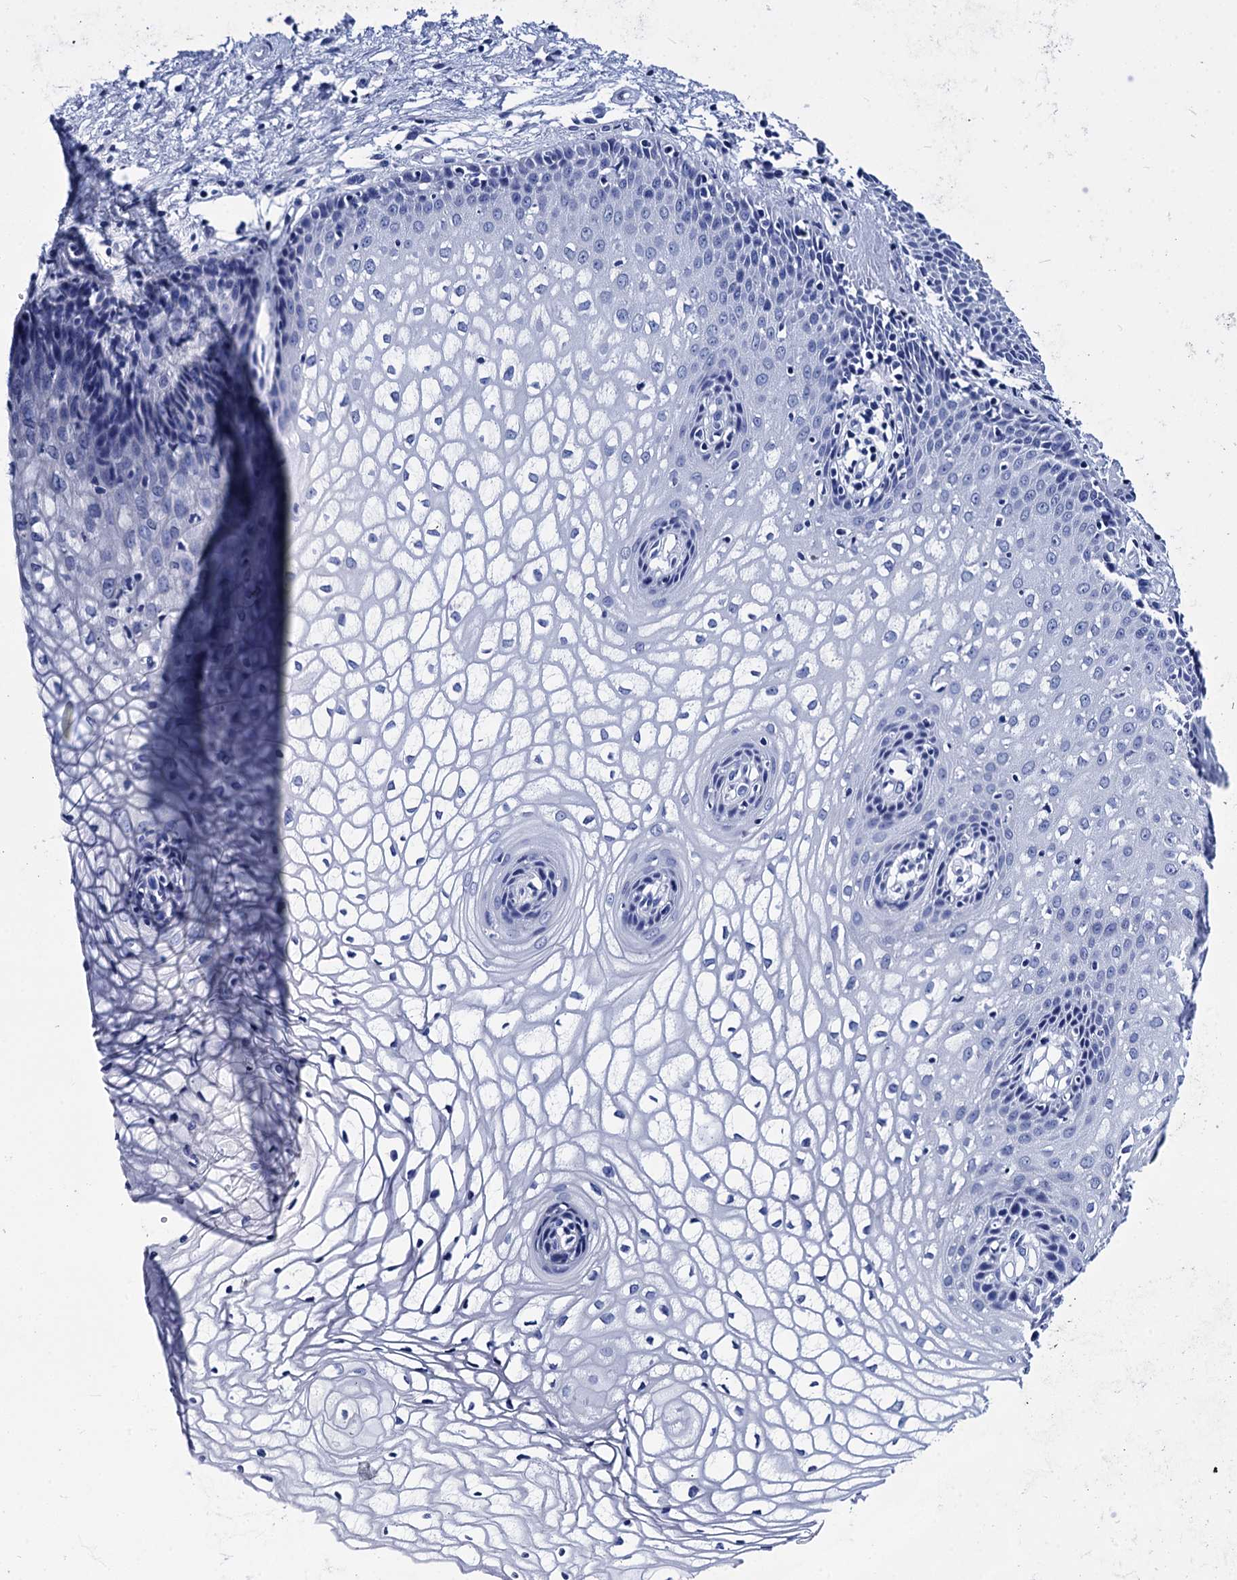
{"staining": {"intensity": "negative", "quantity": "none", "location": "none"}, "tissue": "vagina", "cell_type": "Squamous epithelial cells", "image_type": "normal", "snomed": [{"axis": "morphology", "description": "Normal tissue, NOS"}, {"axis": "topography", "description": "Vagina"}], "caption": "Protein analysis of benign vagina exhibits no significant positivity in squamous epithelial cells. Nuclei are stained in blue.", "gene": "MYBPC3", "patient": {"sex": "female", "age": 34}}